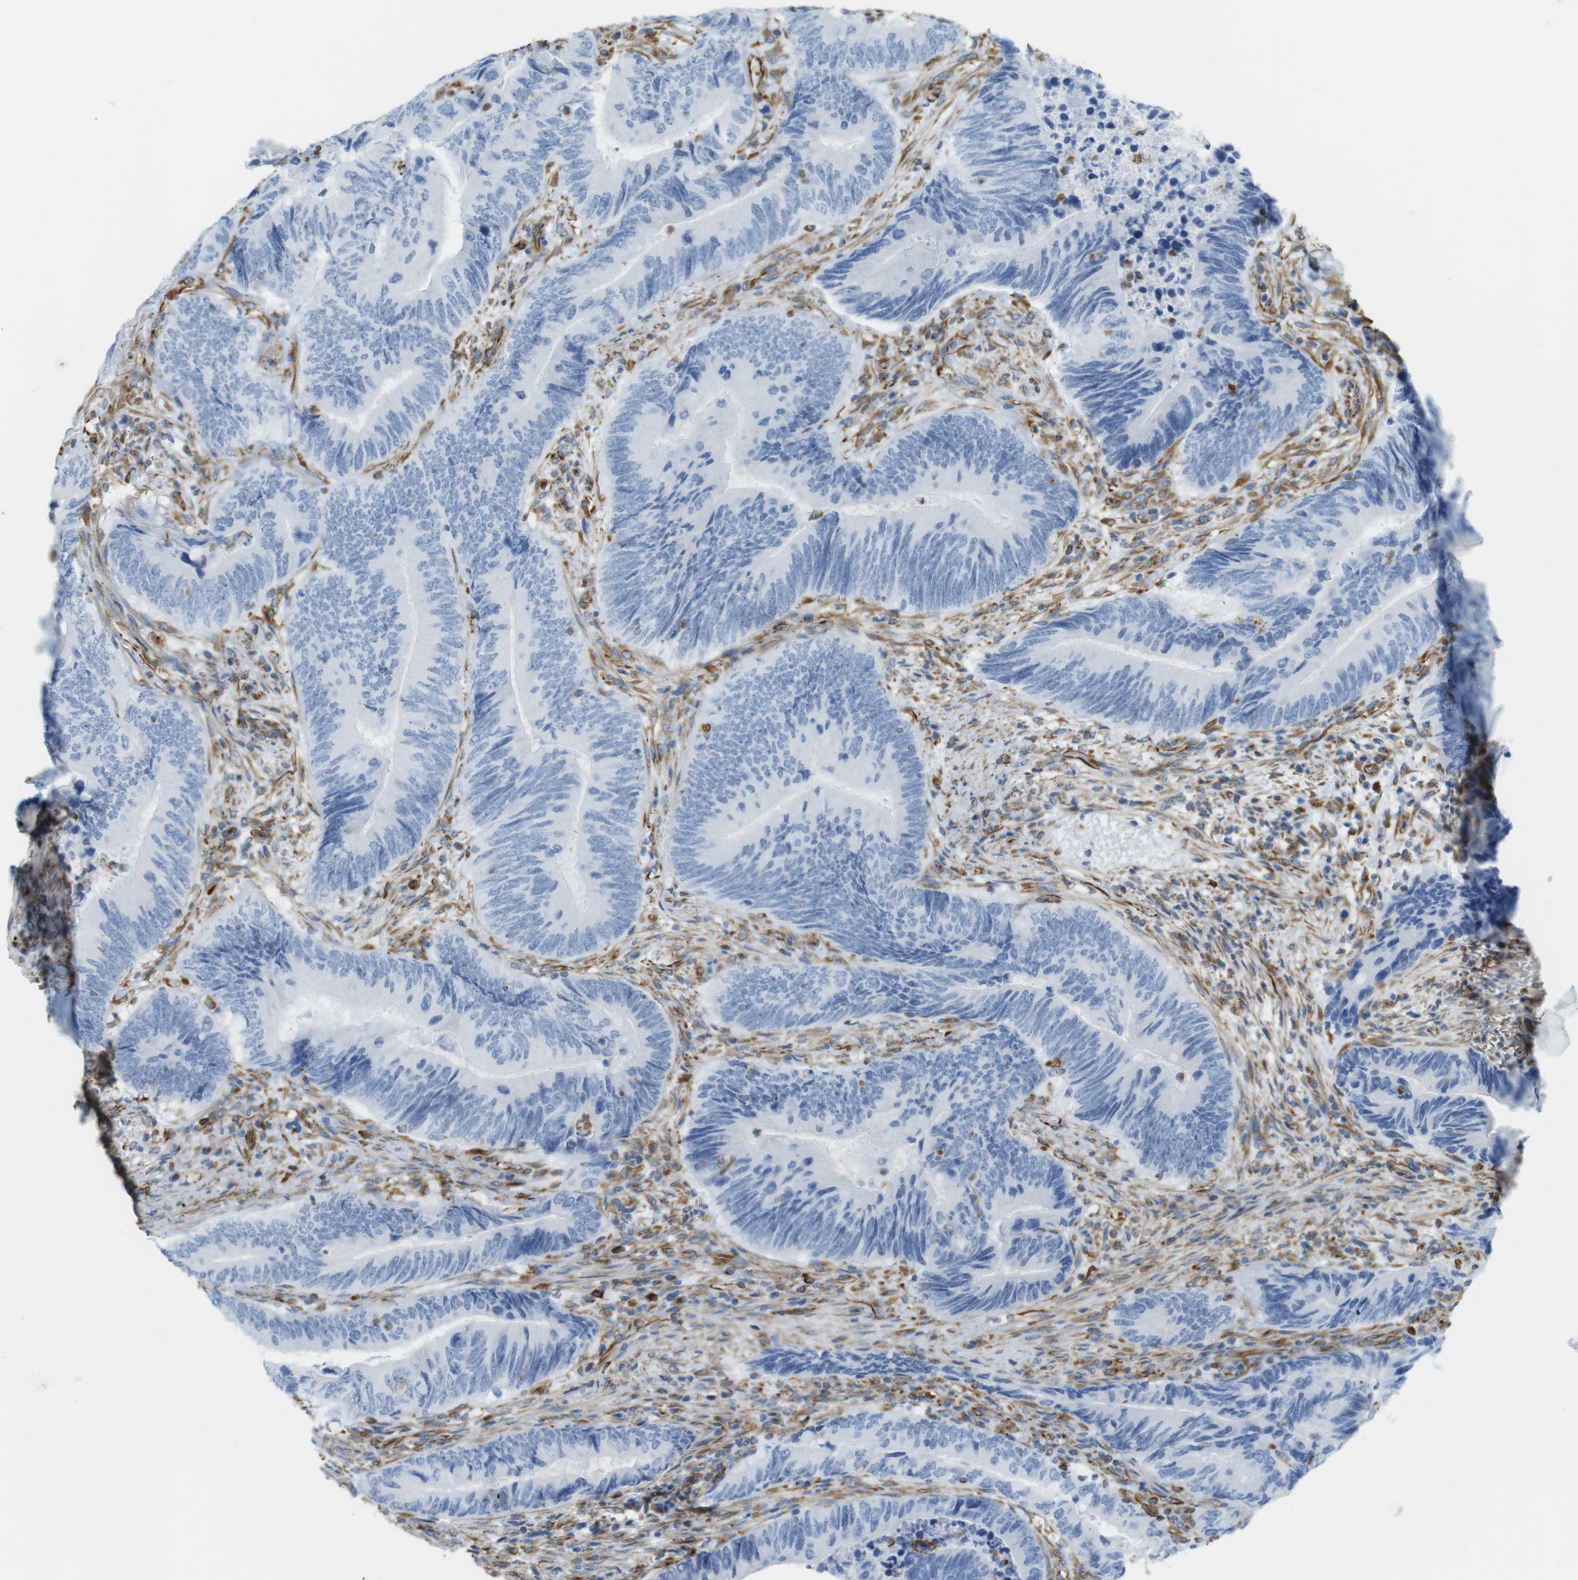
{"staining": {"intensity": "negative", "quantity": "none", "location": "none"}, "tissue": "colorectal cancer", "cell_type": "Tumor cells", "image_type": "cancer", "snomed": [{"axis": "morphology", "description": "Normal tissue, NOS"}, {"axis": "morphology", "description": "Adenocarcinoma, NOS"}, {"axis": "topography", "description": "Colon"}], "caption": "DAB immunohistochemical staining of colorectal cancer (adenocarcinoma) reveals no significant positivity in tumor cells.", "gene": "MS4A10", "patient": {"sex": "male", "age": 56}}